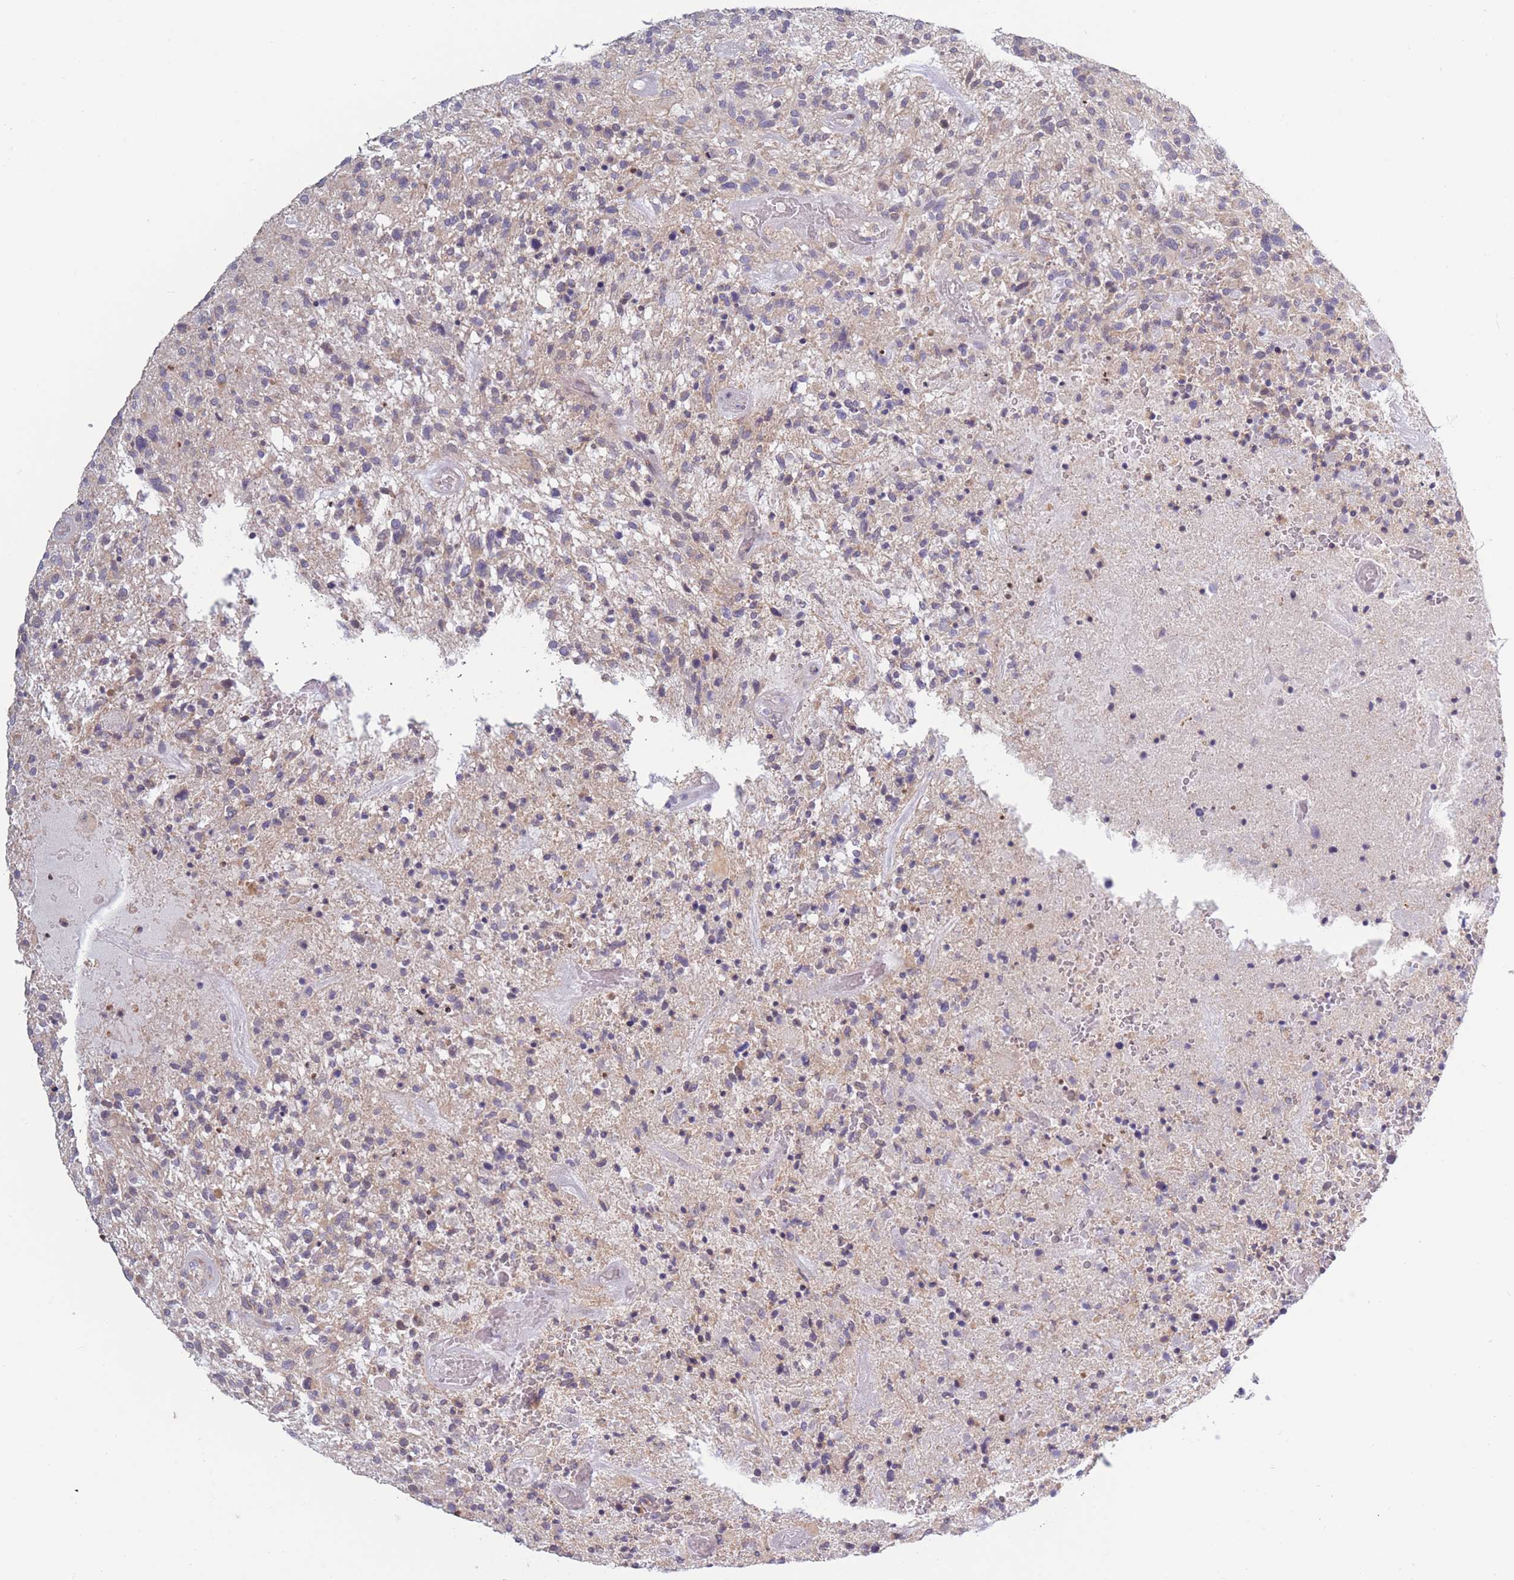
{"staining": {"intensity": "negative", "quantity": "none", "location": "none"}, "tissue": "glioma", "cell_type": "Tumor cells", "image_type": "cancer", "snomed": [{"axis": "morphology", "description": "Glioma, malignant, High grade"}, {"axis": "topography", "description": "Brain"}], "caption": "There is no significant expression in tumor cells of malignant high-grade glioma.", "gene": "CCNQ", "patient": {"sex": "male", "age": 47}}